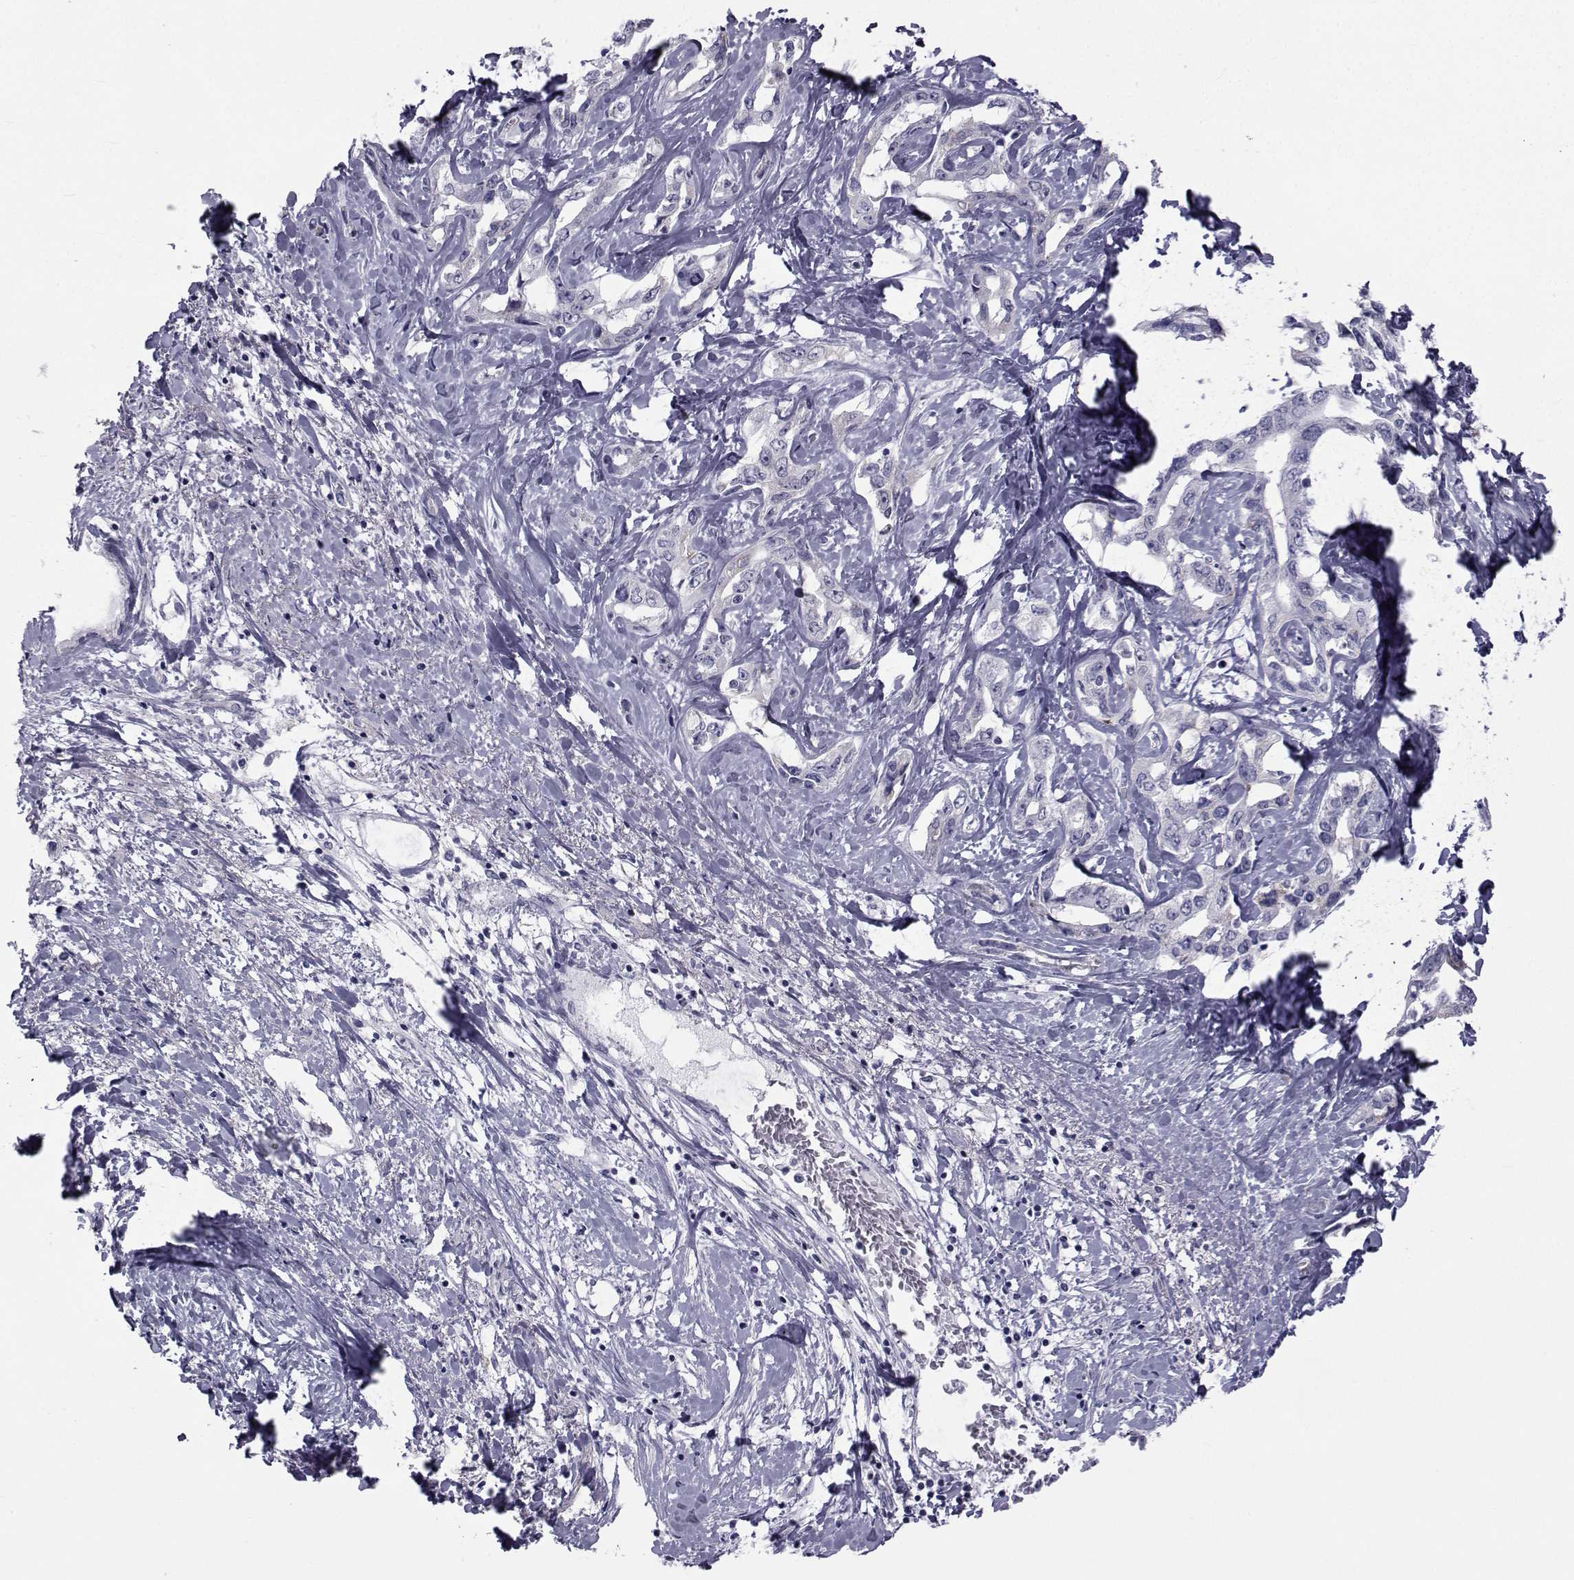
{"staining": {"intensity": "weak", "quantity": ">75%", "location": "cytoplasmic/membranous"}, "tissue": "liver cancer", "cell_type": "Tumor cells", "image_type": "cancer", "snomed": [{"axis": "morphology", "description": "Cholangiocarcinoma"}, {"axis": "topography", "description": "Liver"}], "caption": "DAB (3,3'-diaminobenzidine) immunohistochemical staining of human liver cholangiocarcinoma exhibits weak cytoplasmic/membranous protein expression in about >75% of tumor cells.", "gene": "FDXR", "patient": {"sex": "male", "age": 59}}